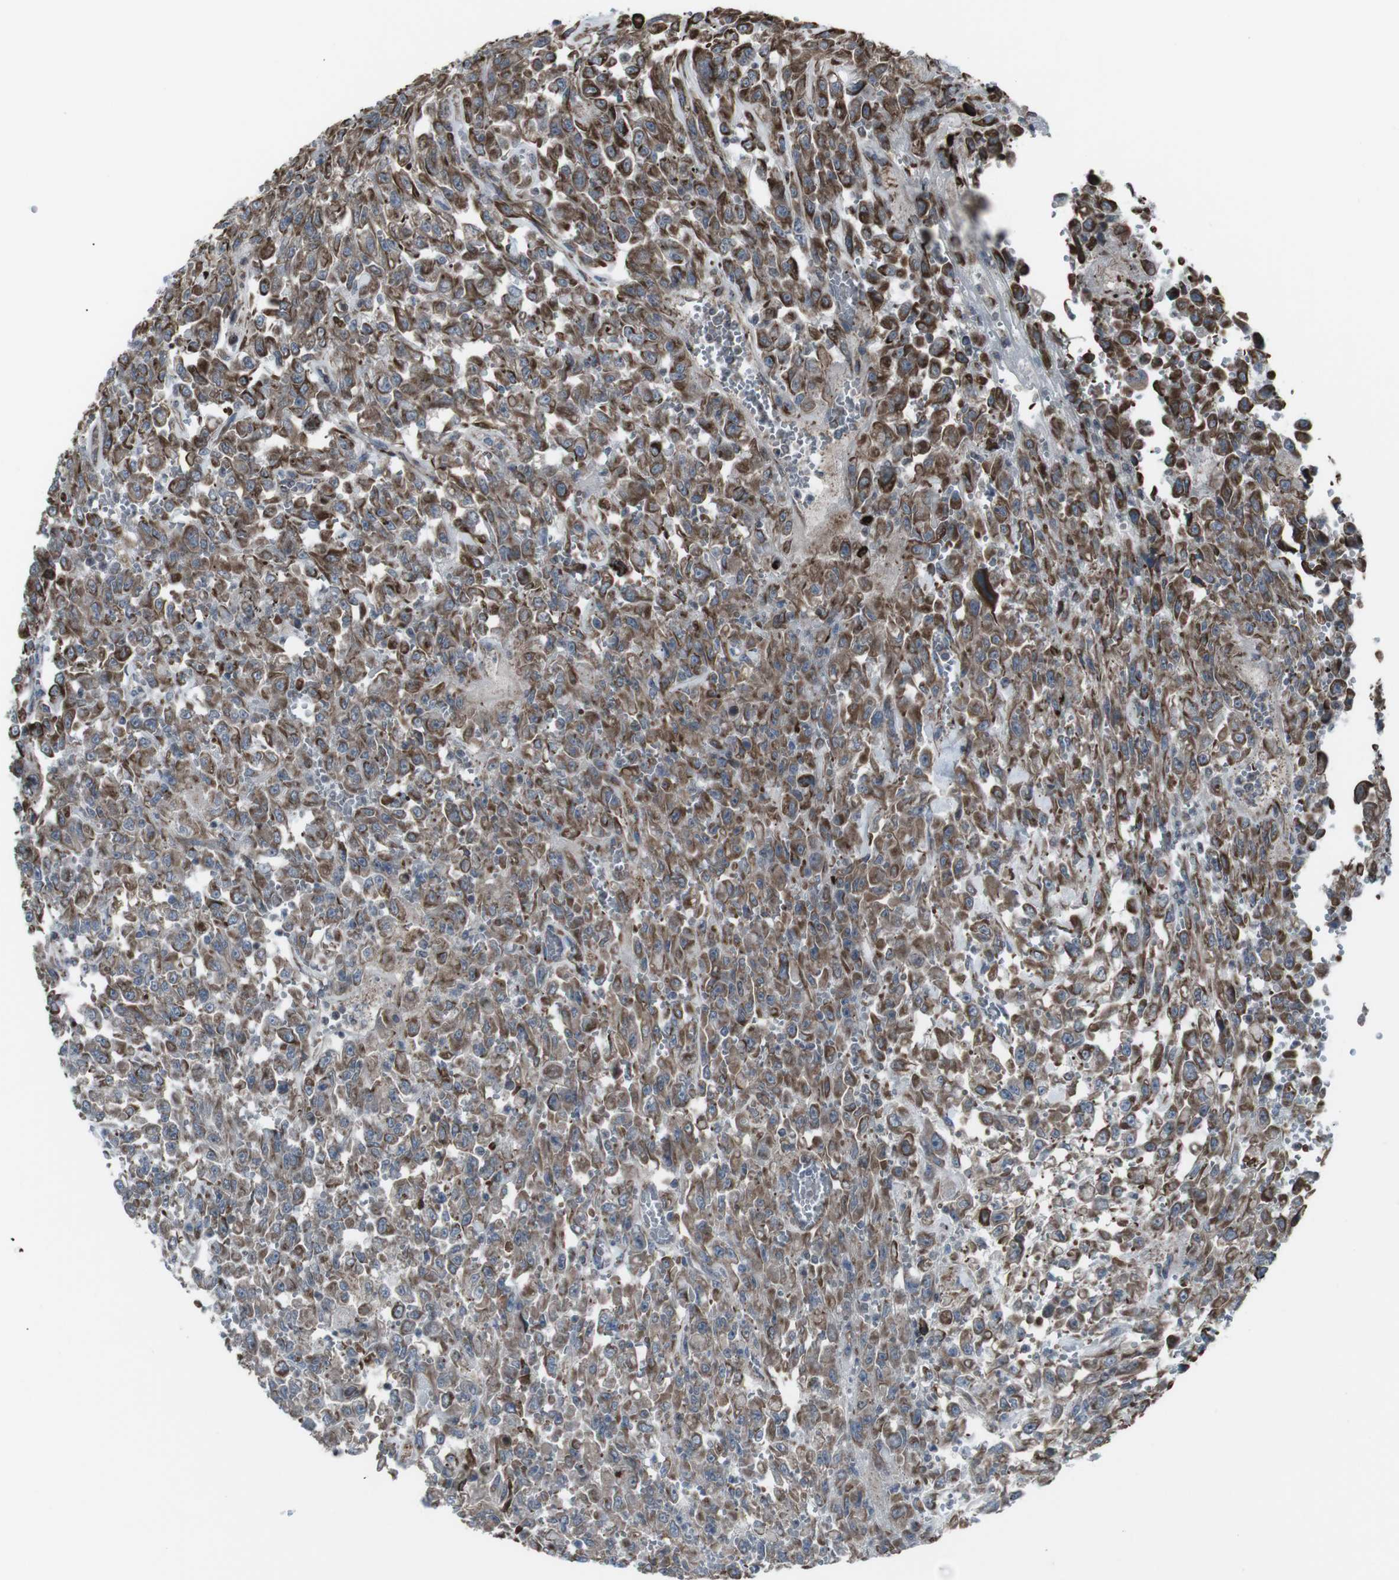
{"staining": {"intensity": "strong", "quantity": ">75%", "location": "cytoplasmic/membranous"}, "tissue": "urothelial cancer", "cell_type": "Tumor cells", "image_type": "cancer", "snomed": [{"axis": "morphology", "description": "Urothelial carcinoma, High grade"}, {"axis": "topography", "description": "Urinary bladder"}], "caption": "Immunohistochemistry (IHC) of human urothelial cancer demonstrates high levels of strong cytoplasmic/membranous positivity in about >75% of tumor cells.", "gene": "TMEM141", "patient": {"sex": "male", "age": 46}}